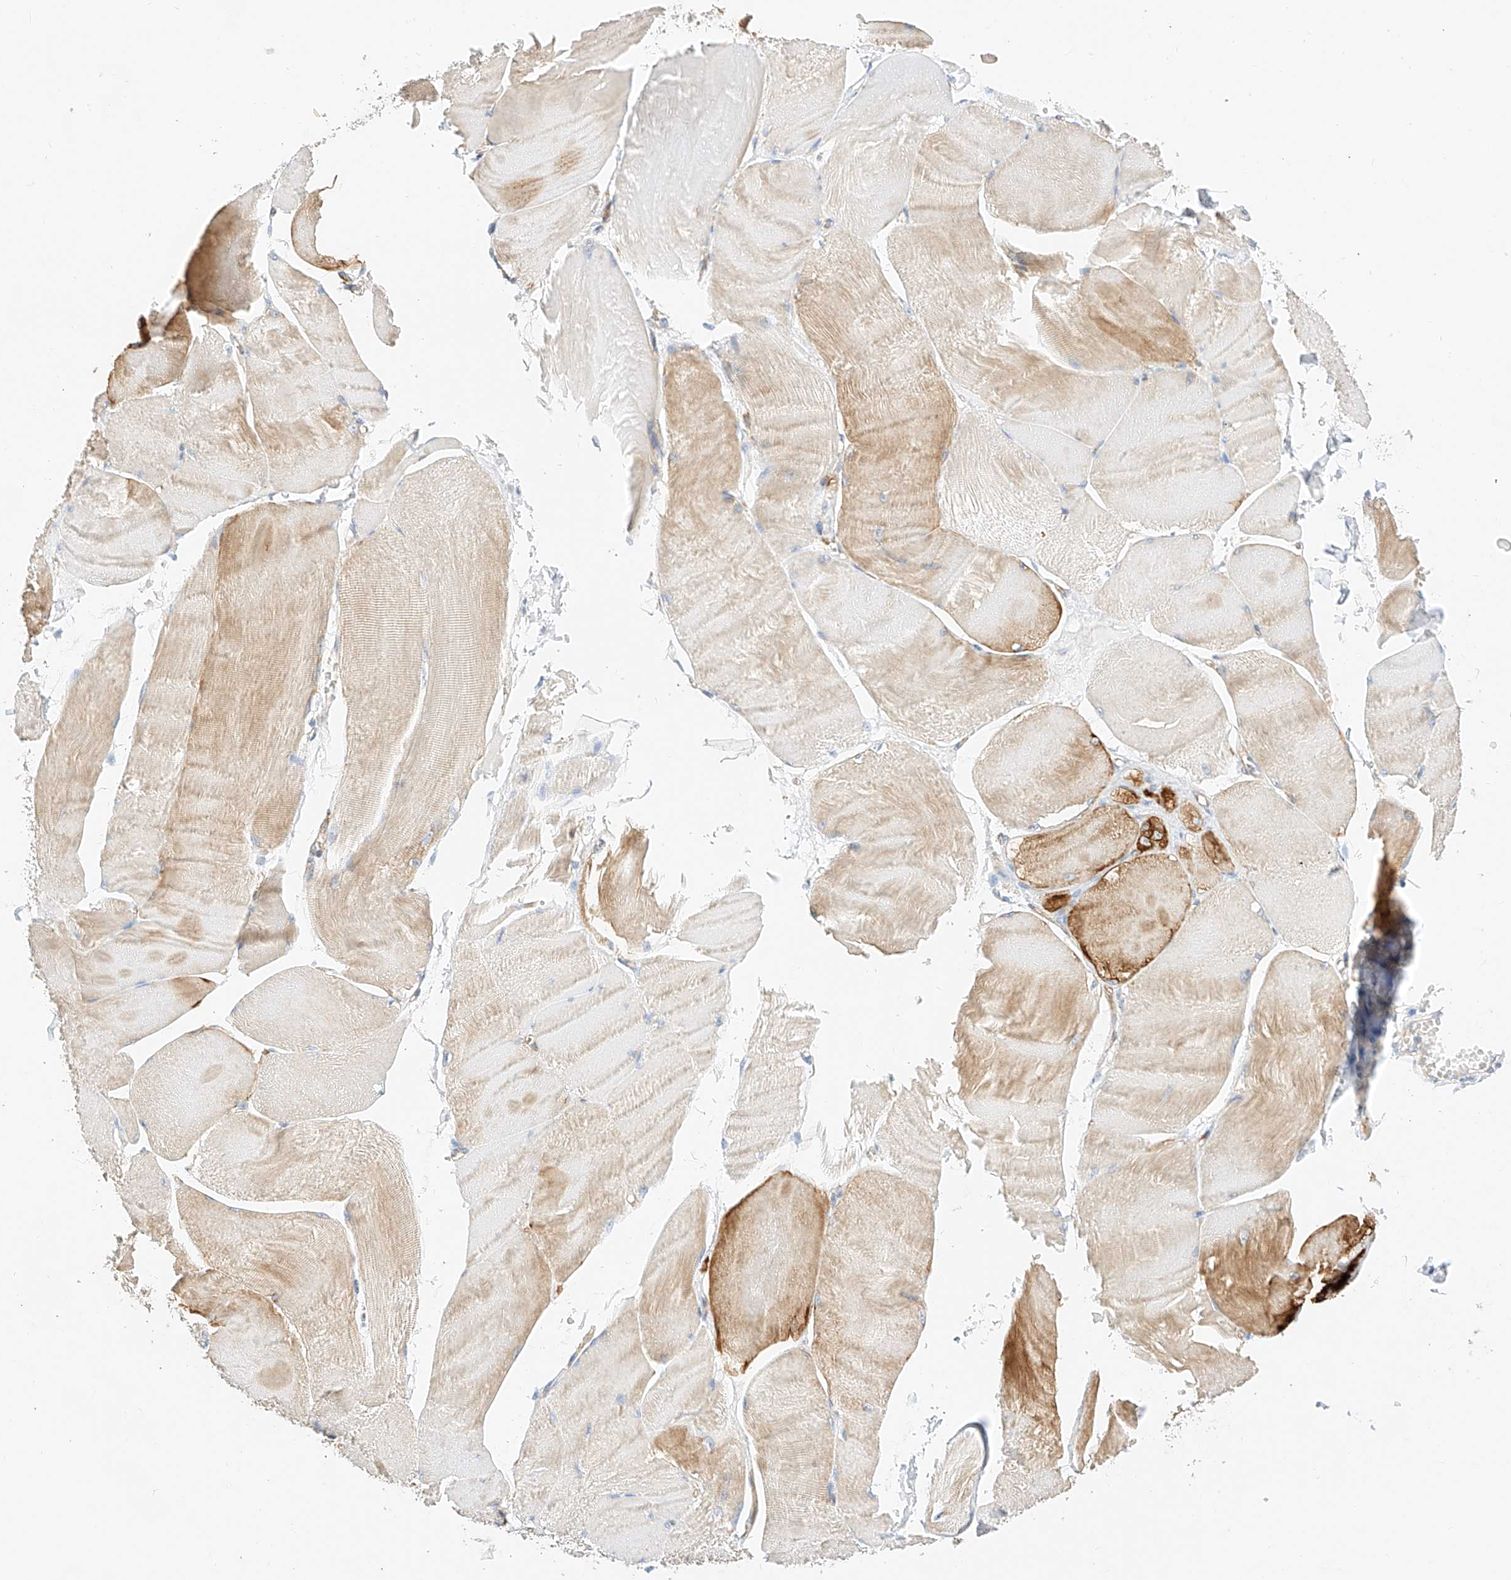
{"staining": {"intensity": "weak", "quantity": ">75%", "location": "cytoplasmic/membranous"}, "tissue": "skeletal muscle", "cell_type": "Myocytes", "image_type": "normal", "snomed": [{"axis": "morphology", "description": "Normal tissue, NOS"}, {"axis": "morphology", "description": "Basal cell carcinoma"}, {"axis": "topography", "description": "Skeletal muscle"}], "caption": "The micrograph demonstrates immunohistochemical staining of benign skeletal muscle. There is weak cytoplasmic/membranous expression is seen in about >75% of myocytes.", "gene": "CDCP2", "patient": {"sex": "female", "age": 64}}